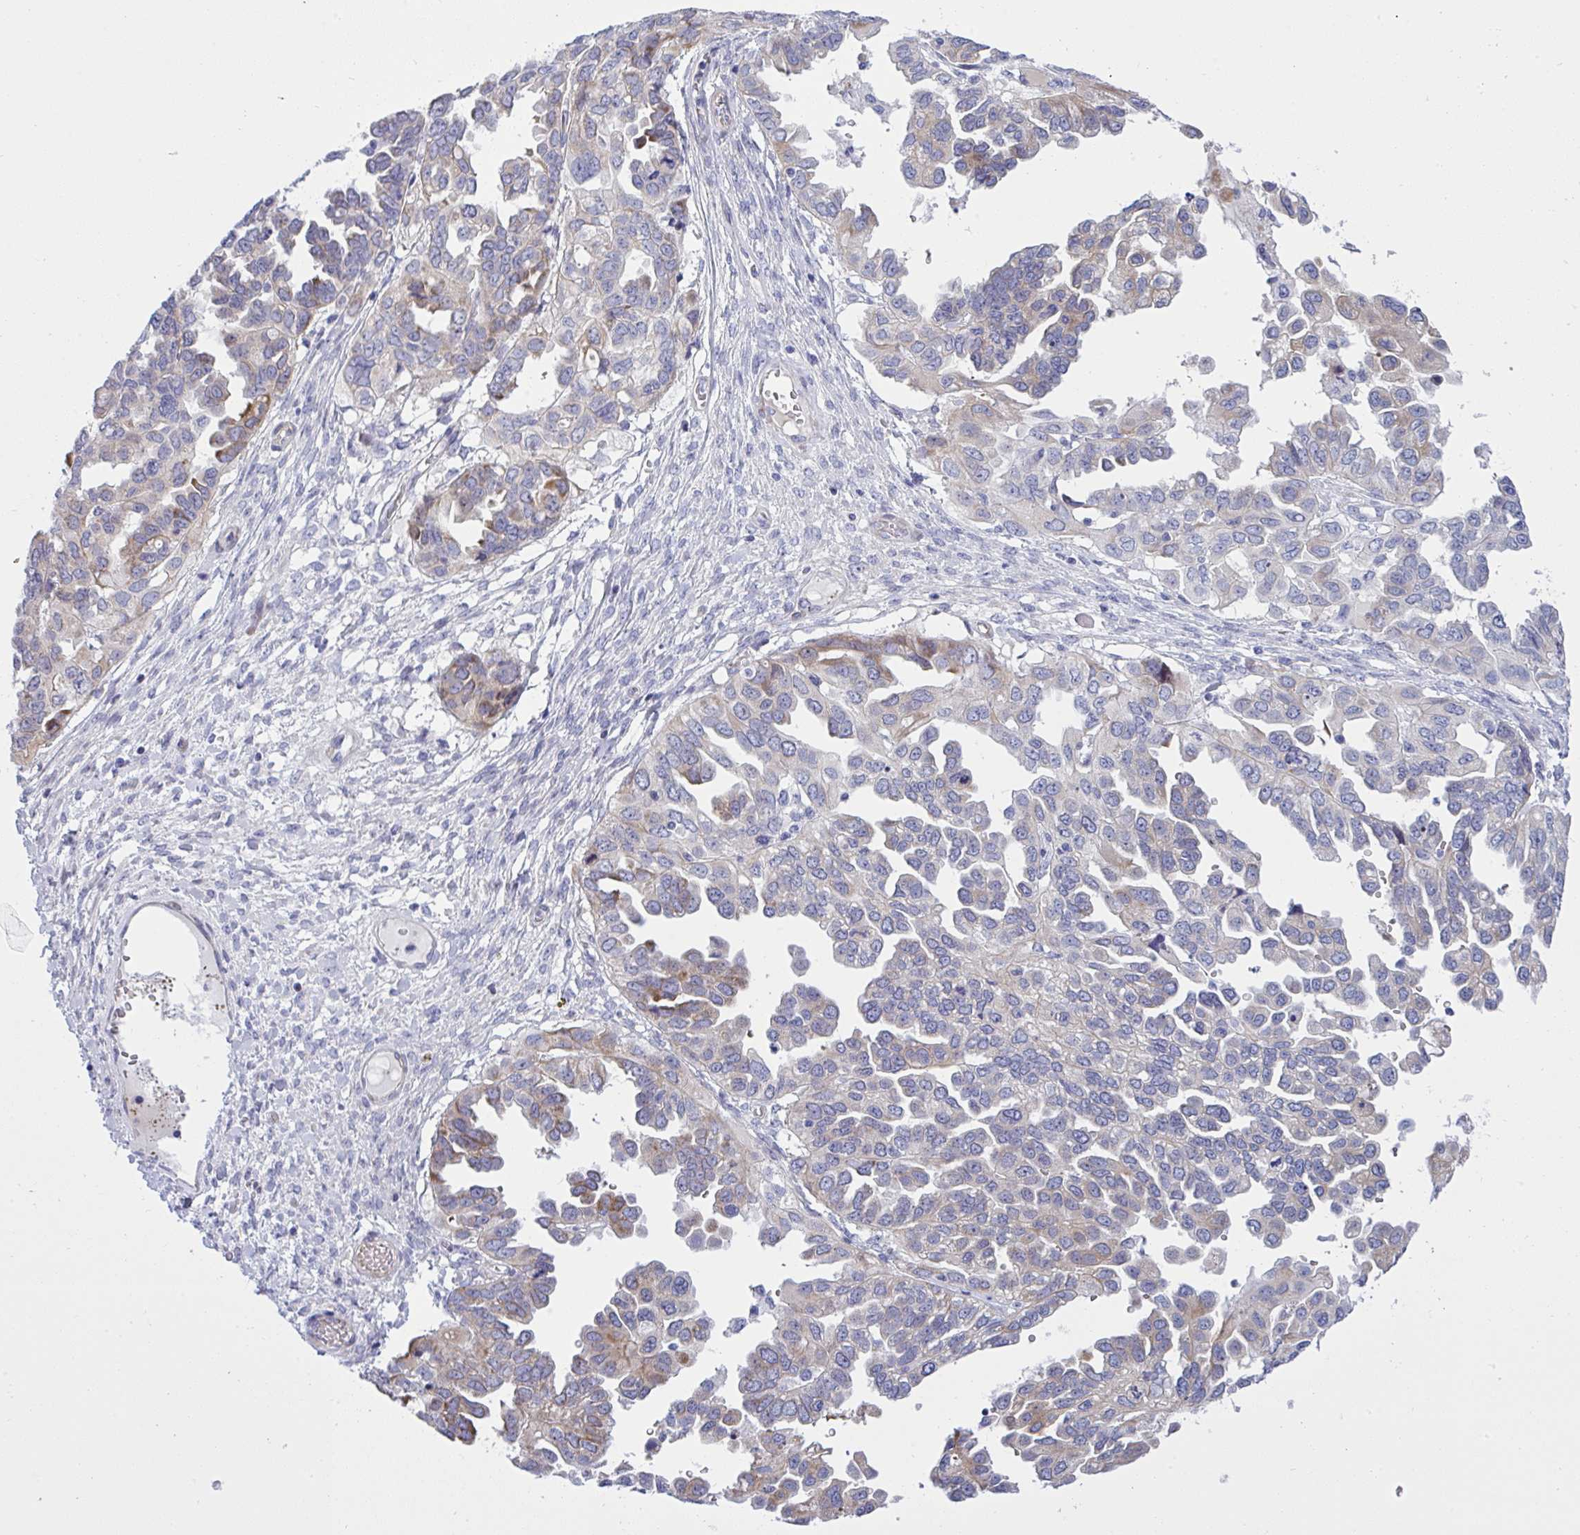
{"staining": {"intensity": "moderate", "quantity": "<25%", "location": "cytoplasmic/membranous"}, "tissue": "ovarian cancer", "cell_type": "Tumor cells", "image_type": "cancer", "snomed": [{"axis": "morphology", "description": "Cystadenocarcinoma, serous, NOS"}, {"axis": "topography", "description": "Ovary"}], "caption": "A low amount of moderate cytoplasmic/membranous staining is identified in about <25% of tumor cells in serous cystadenocarcinoma (ovarian) tissue.", "gene": "NTN1", "patient": {"sex": "female", "age": 53}}